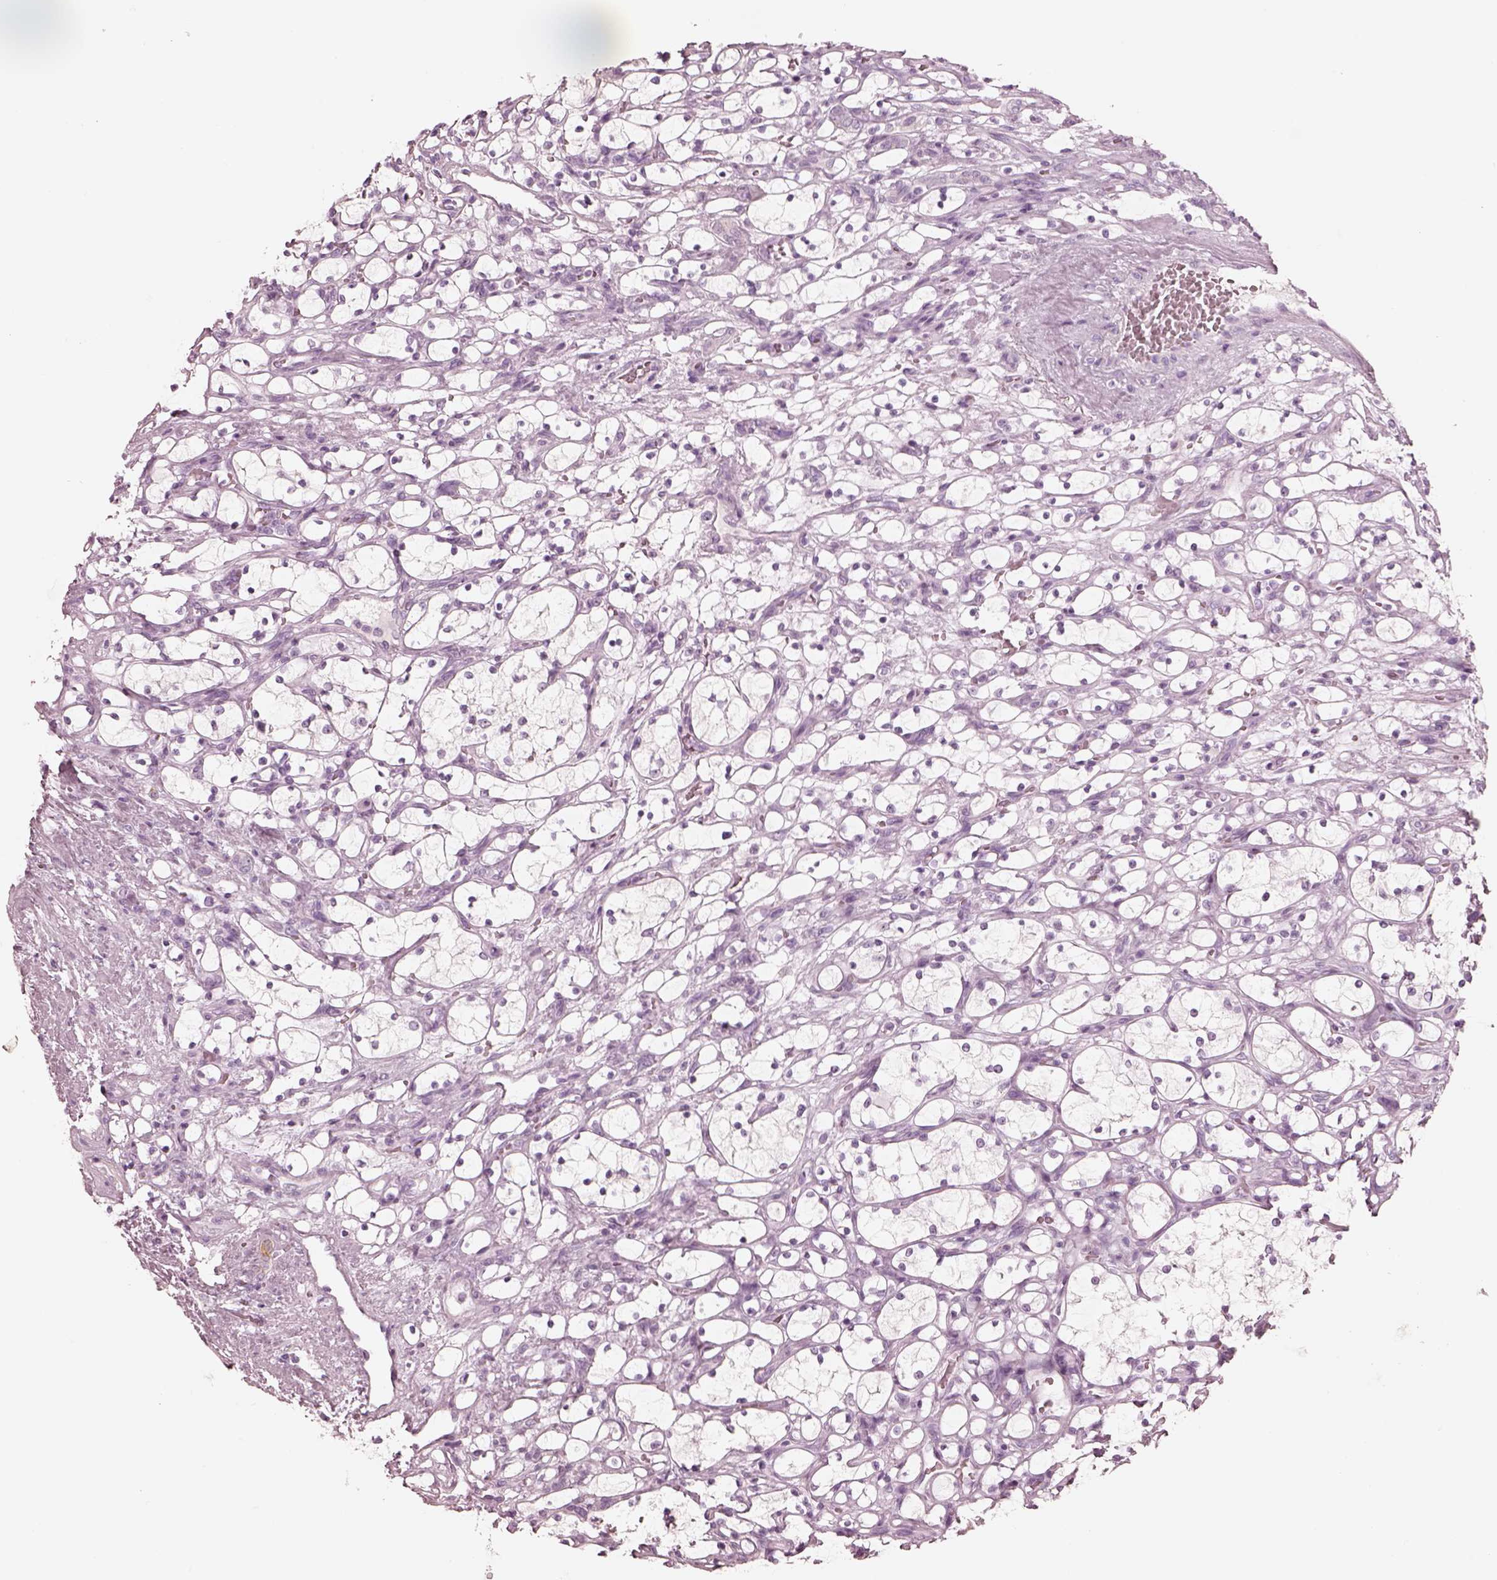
{"staining": {"intensity": "negative", "quantity": "none", "location": "none"}, "tissue": "renal cancer", "cell_type": "Tumor cells", "image_type": "cancer", "snomed": [{"axis": "morphology", "description": "Adenocarcinoma, NOS"}, {"axis": "topography", "description": "Kidney"}], "caption": "High power microscopy image of an immunohistochemistry micrograph of renal cancer, revealing no significant staining in tumor cells.", "gene": "PON3", "patient": {"sex": "female", "age": 69}}